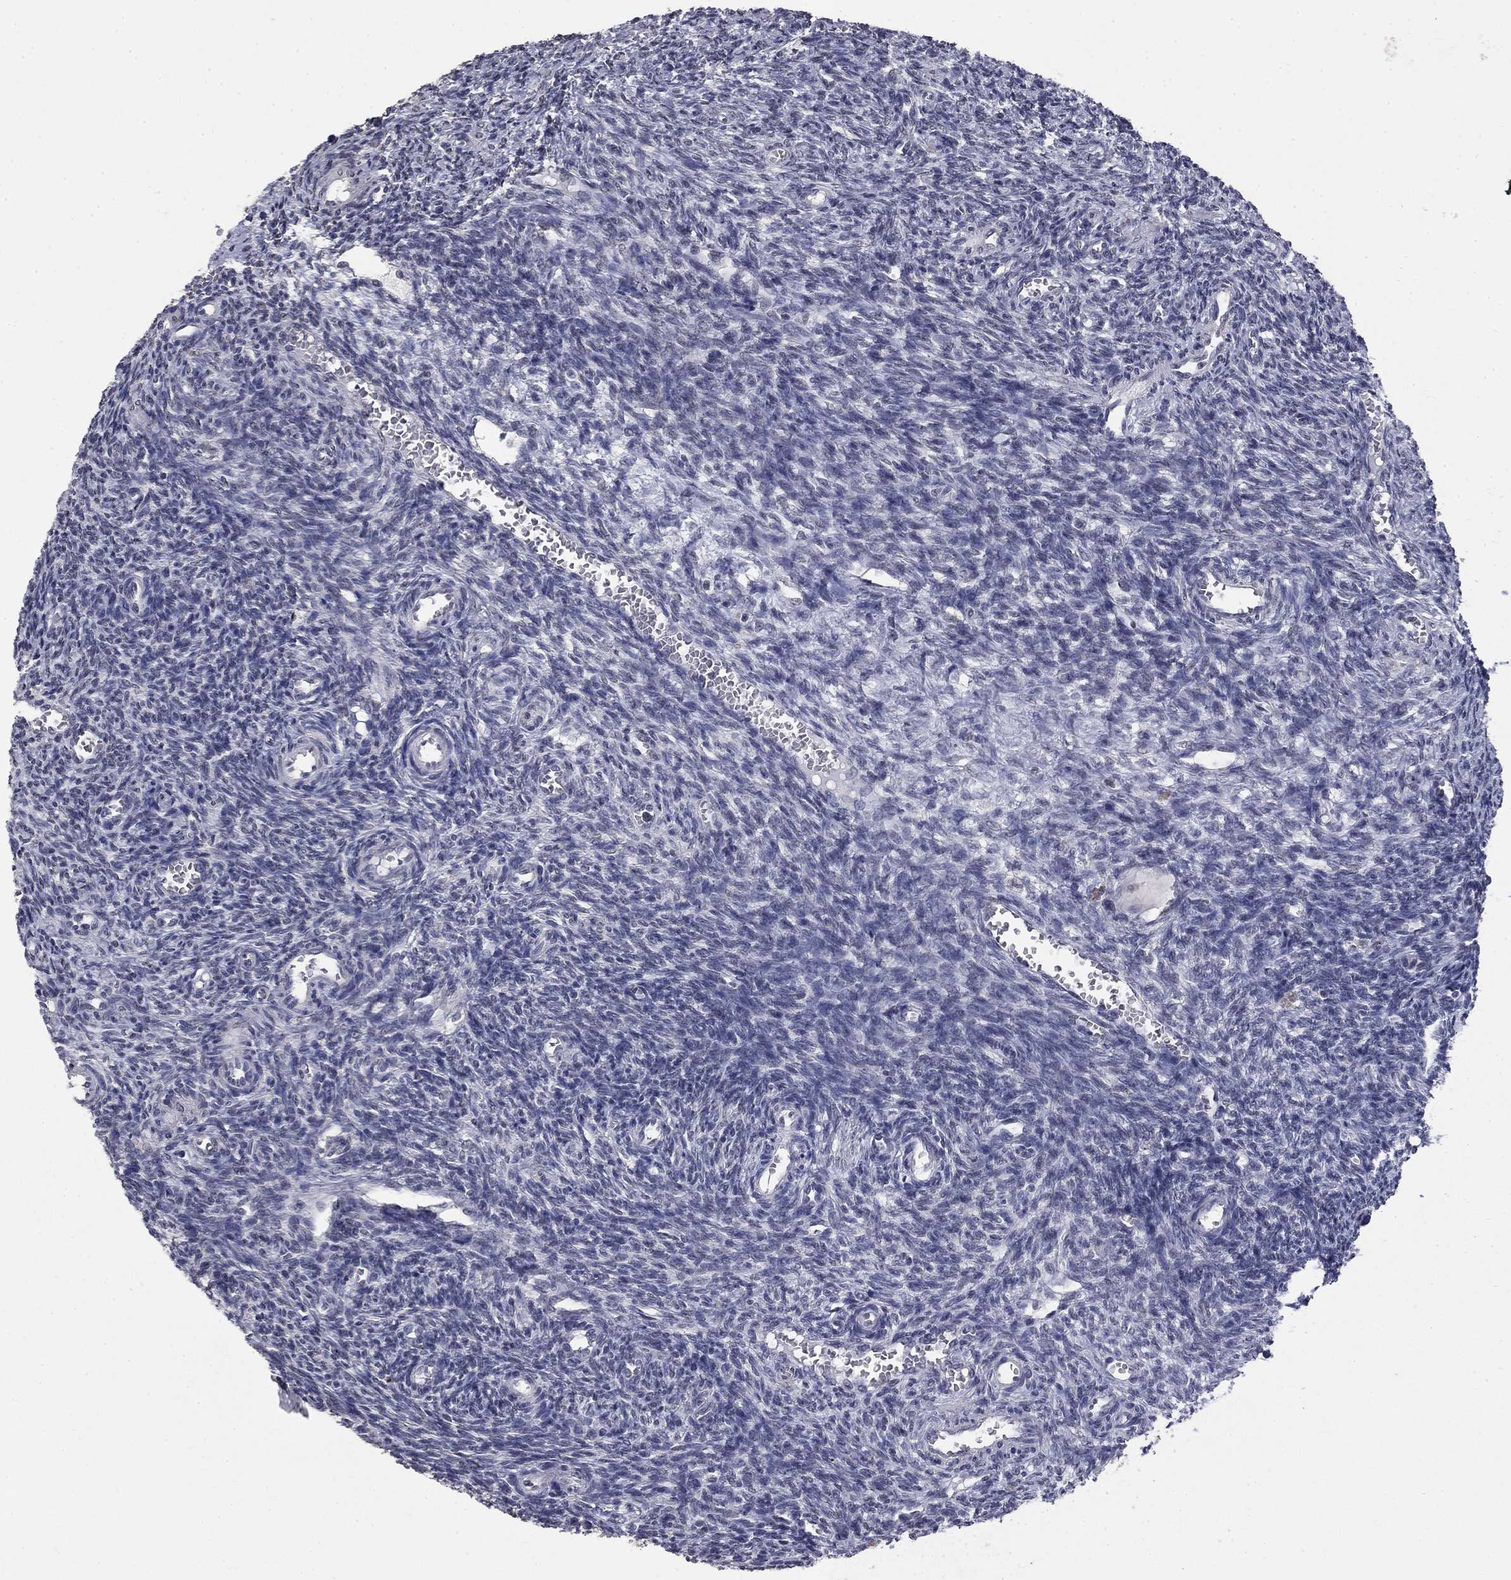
{"staining": {"intensity": "negative", "quantity": "none", "location": "none"}, "tissue": "ovary", "cell_type": "Follicle cells", "image_type": "normal", "snomed": [{"axis": "morphology", "description": "Normal tissue, NOS"}, {"axis": "topography", "description": "Ovary"}], "caption": "High power microscopy image of an immunohistochemistry (IHC) histopathology image of unremarkable ovary, revealing no significant positivity in follicle cells. Nuclei are stained in blue.", "gene": "SPATA33", "patient": {"sex": "female", "age": 27}}